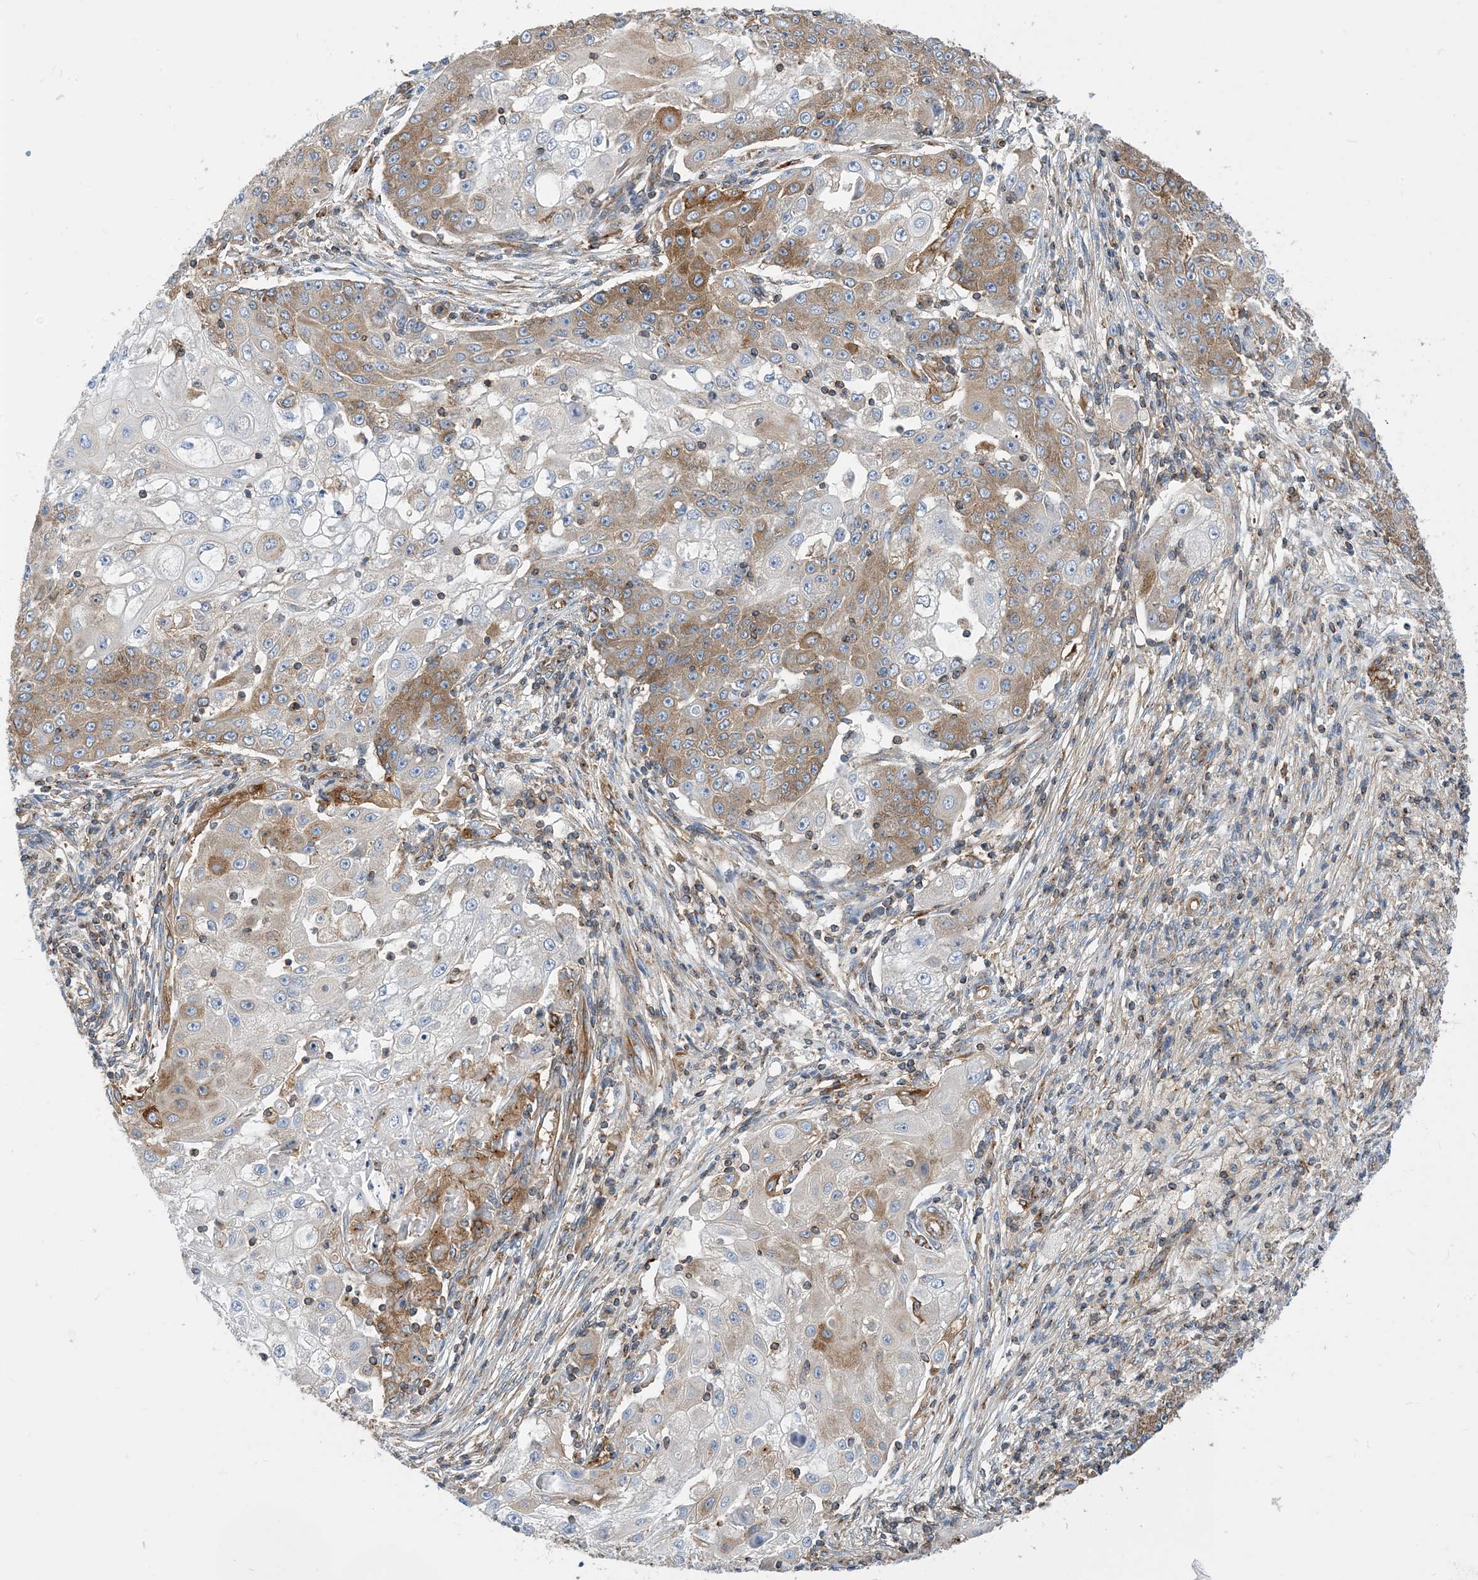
{"staining": {"intensity": "moderate", "quantity": "25%-75%", "location": "cytoplasmic/membranous"}, "tissue": "ovarian cancer", "cell_type": "Tumor cells", "image_type": "cancer", "snomed": [{"axis": "morphology", "description": "Carcinoma, endometroid"}, {"axis": "topography", "description": "Ovary"}], "caption": "Moderate cytoplasmic/membranous staining for a protein is seen in about 25%-75% of tumor cells of ovarian cancer using IHC.", "gene": "DYNC1LI1", "patient": {"sex": "female", "age": 42}}